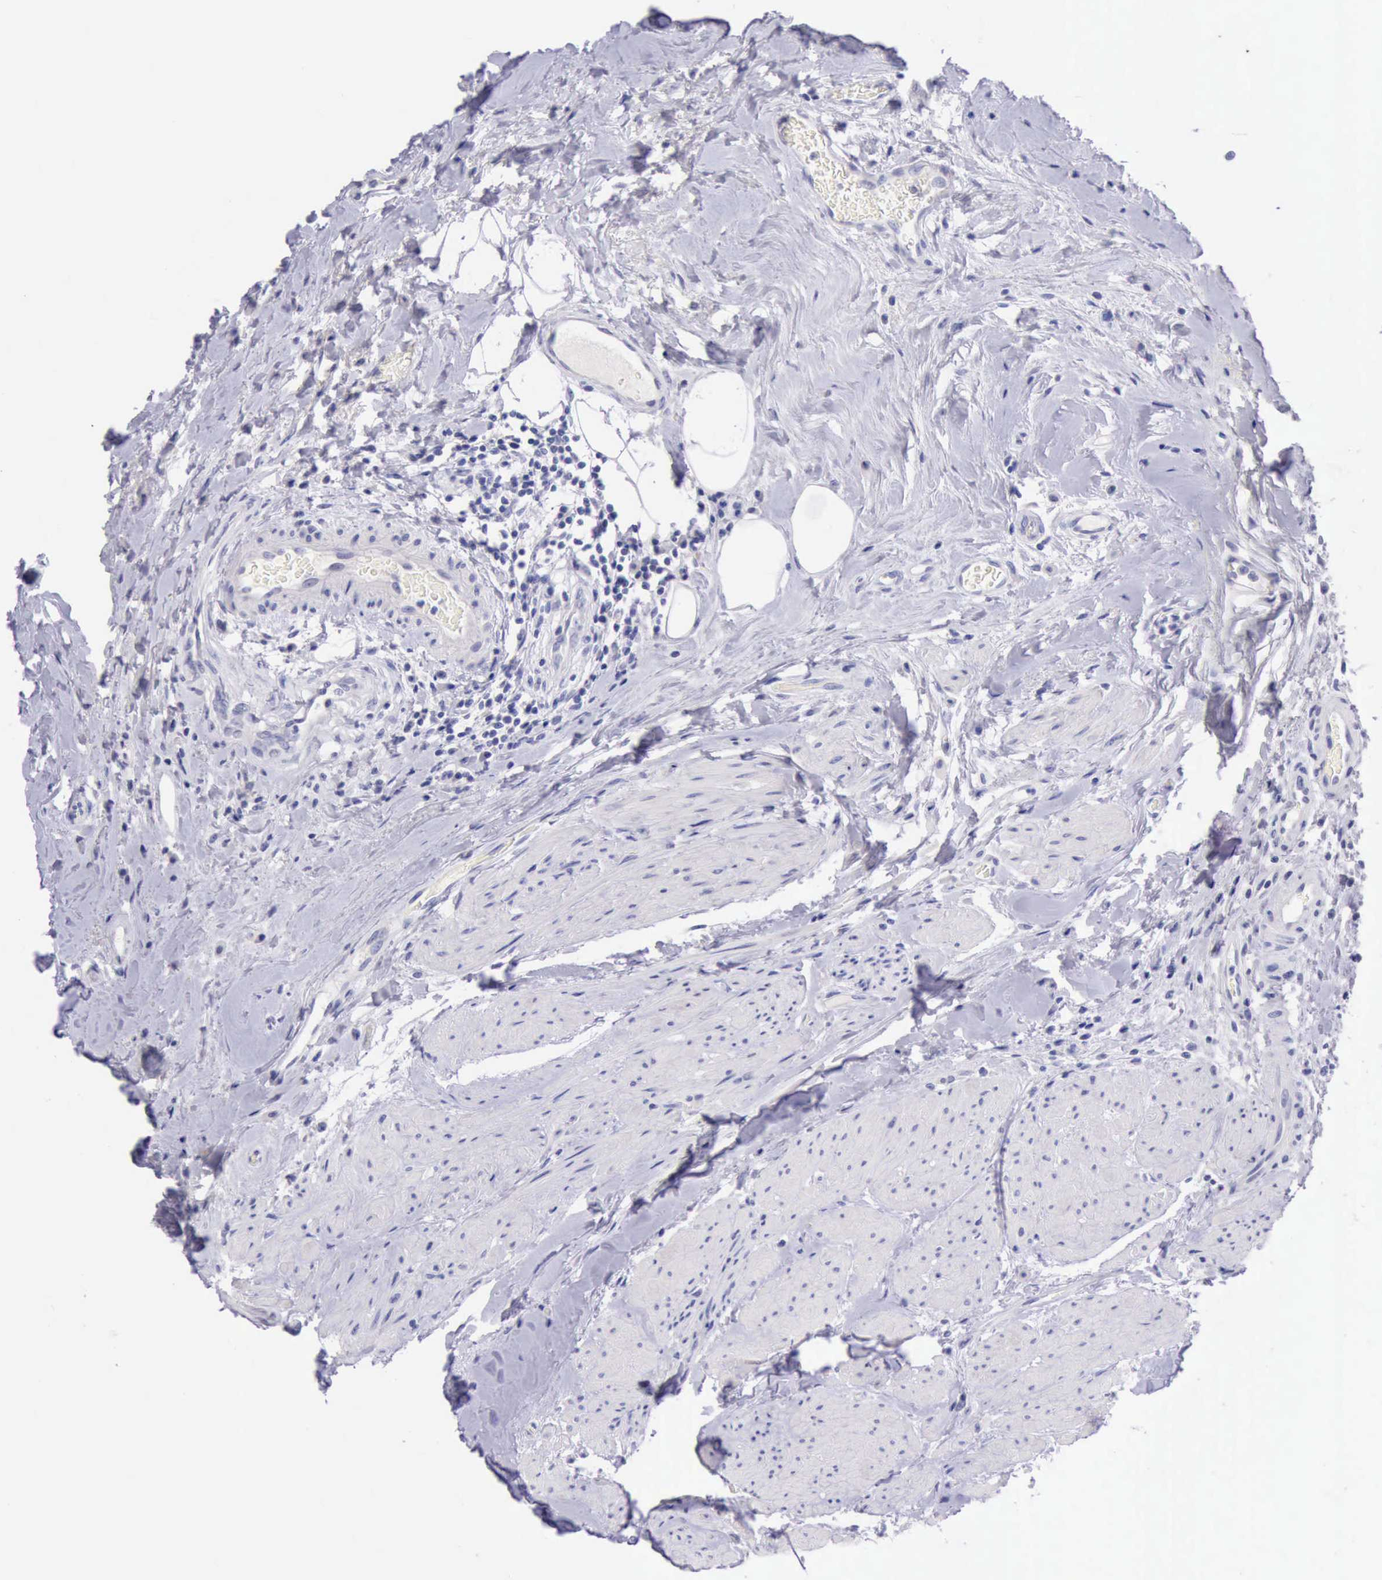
{"staining": {"intensity": "negative", "quantity": "none", "location": "none"}, "tissue": "urothelial cancer", "cell_type": "Tumor cells", "image_type": "cancer", "snomed": [{"axis": "morphology", "description": "Urothelial carcinoma, High grade"}, {"axis": "topography", "description": "Urinary bladder"}], "caption": "DAB (3,3'-diaminobenzidine) immunohistochemical staining of human high-grade urothelial carcinoma exhibits no significant expression in tumor cells.", "gene": "LRFN5", "patient": {"sex": "male", "age": 66}}